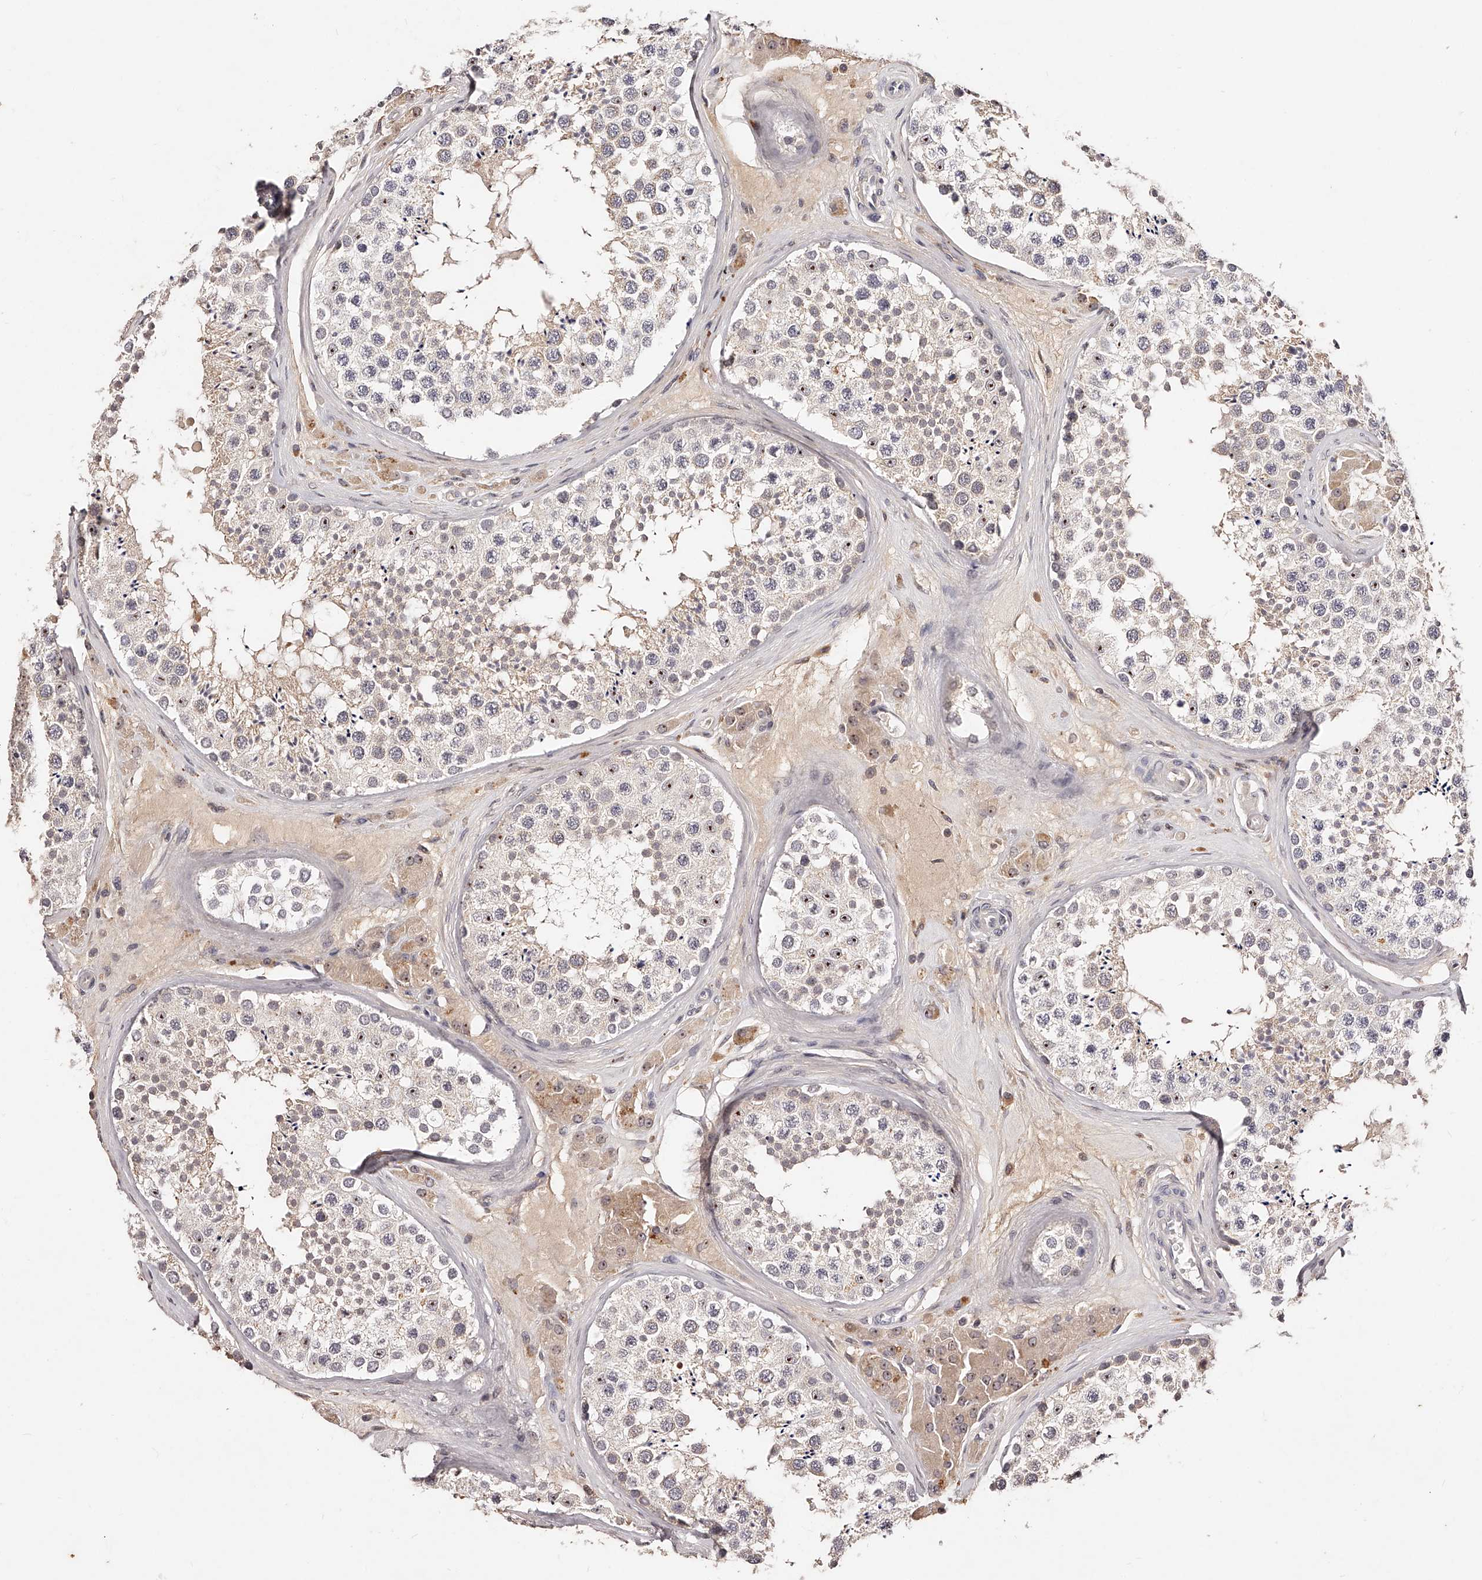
{"staining": {"intensity": "weak", "quantity": "25%-75%", "location": "cytoplasmic/membranous,nuclear"}, "tissue": "testis", "cell_type": "Cells in seminiferous ducts", "image_type": "normal", "snomed": [{"axis": "morphology", "description": "Normal tissue, NOS"}, {"axis": "topography", "description": "Testis"}], "caption": "Immunohistochemistry (IHC) photomicrograph of unremarkable testis: testis stained using immunohistochemistry (IHC) exhibits low levels of weak protein expression localized specifically in the cytoplasmic/membranous,nuclear of cells in seminiferous ducts, appearing as a cytoplasmic/membranous,nuclear brown color.", "gene": "PHACTR1", "patient": {"sex": "male", "age": 46}}